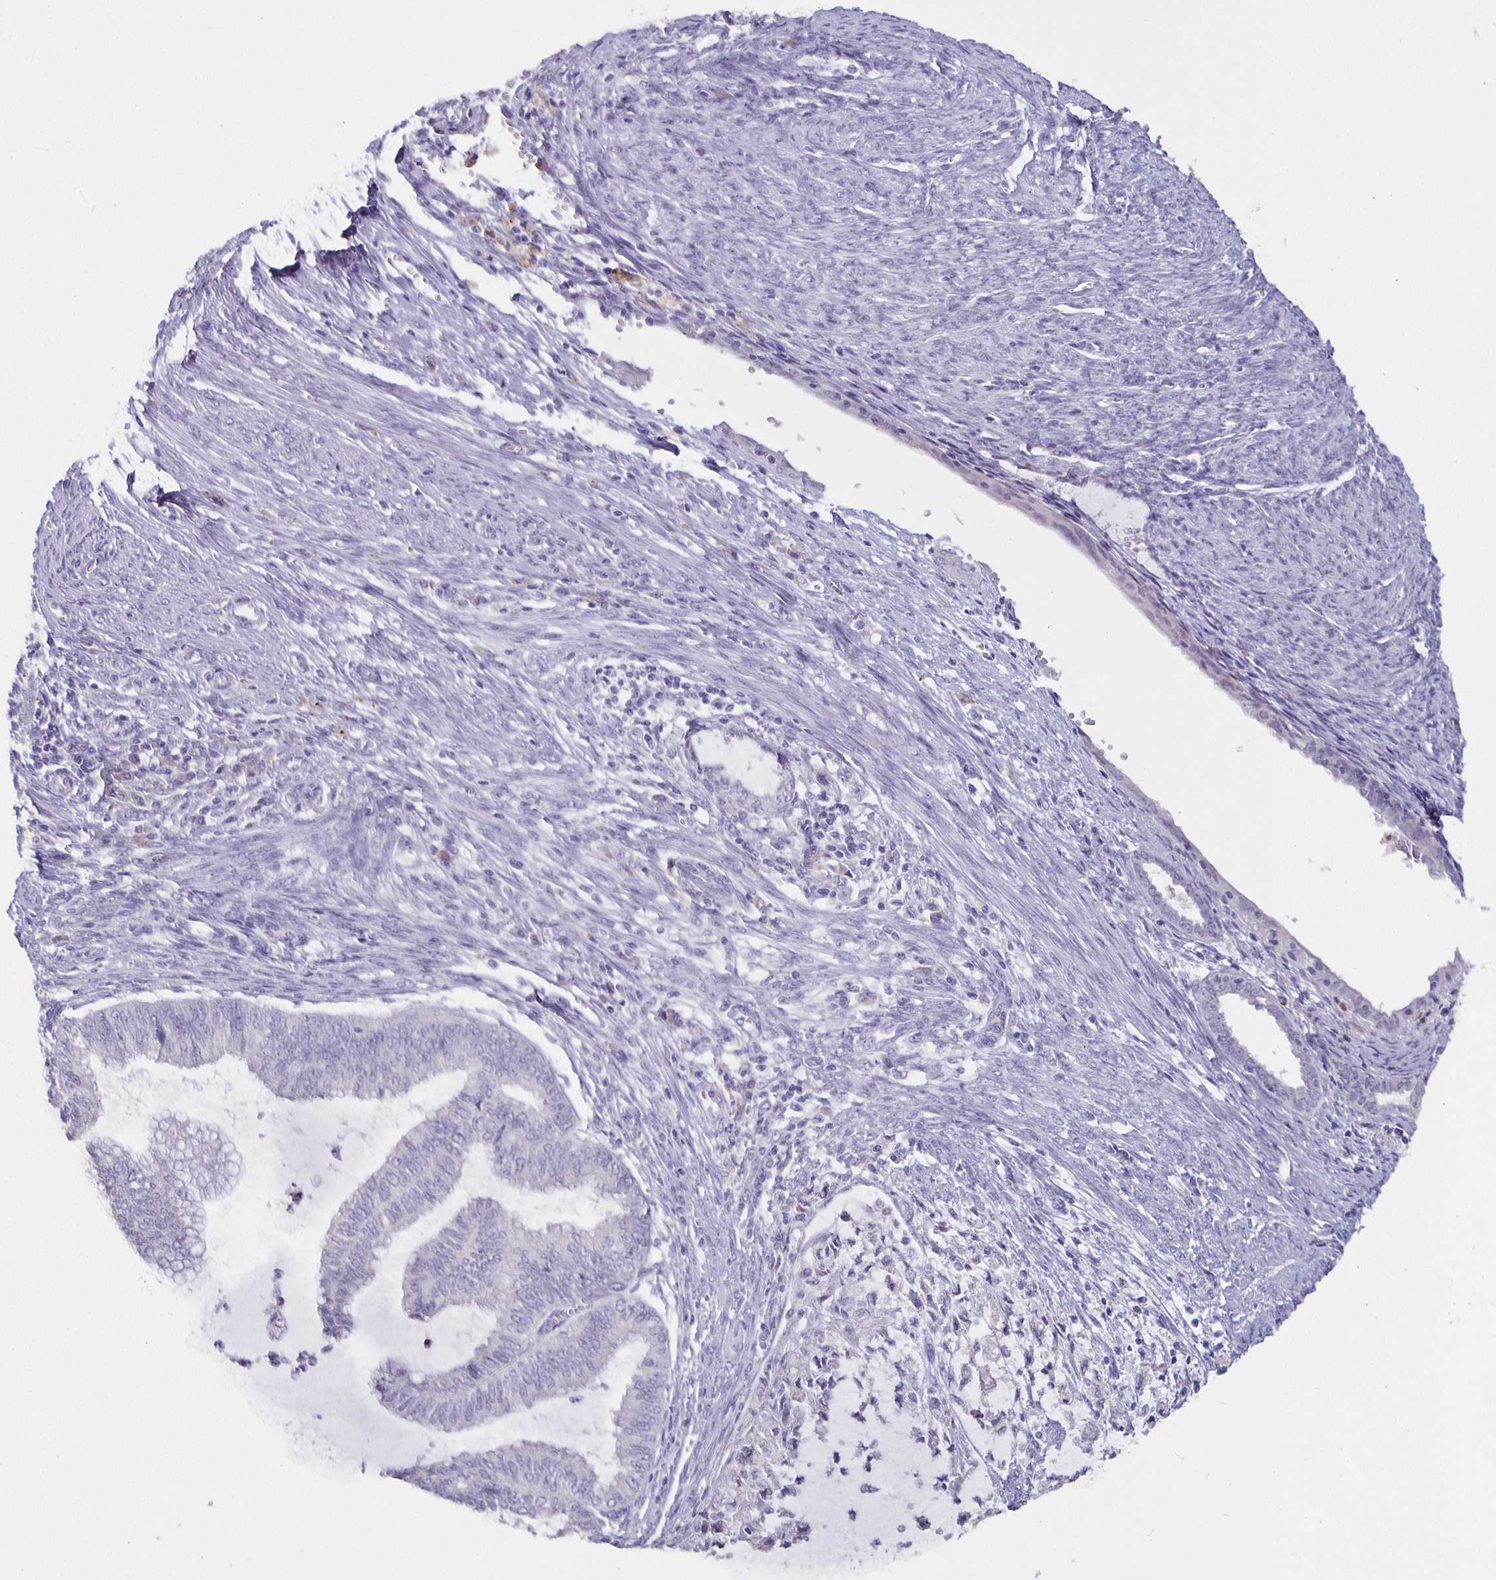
{"staining": {"intensity": "negative", "quantity": "none", "location": "none"}, "tissue": "endometrial cancer", "cell_type": "Tumor cells", "image_type": "cancer", "snomed": [{"axis": "morphology", "description": "Adenocarcinoma, NOS"}, {"axis": "topography", "description": "Endometrium"}], "caption": "This is a micrograph of immunohistochemistry staining of endometrial cancer (adenocarcinoma), which shows no staining in tumor cells.", "gene": "GPX4", "patient": {"sex": "female", "age": 79}}